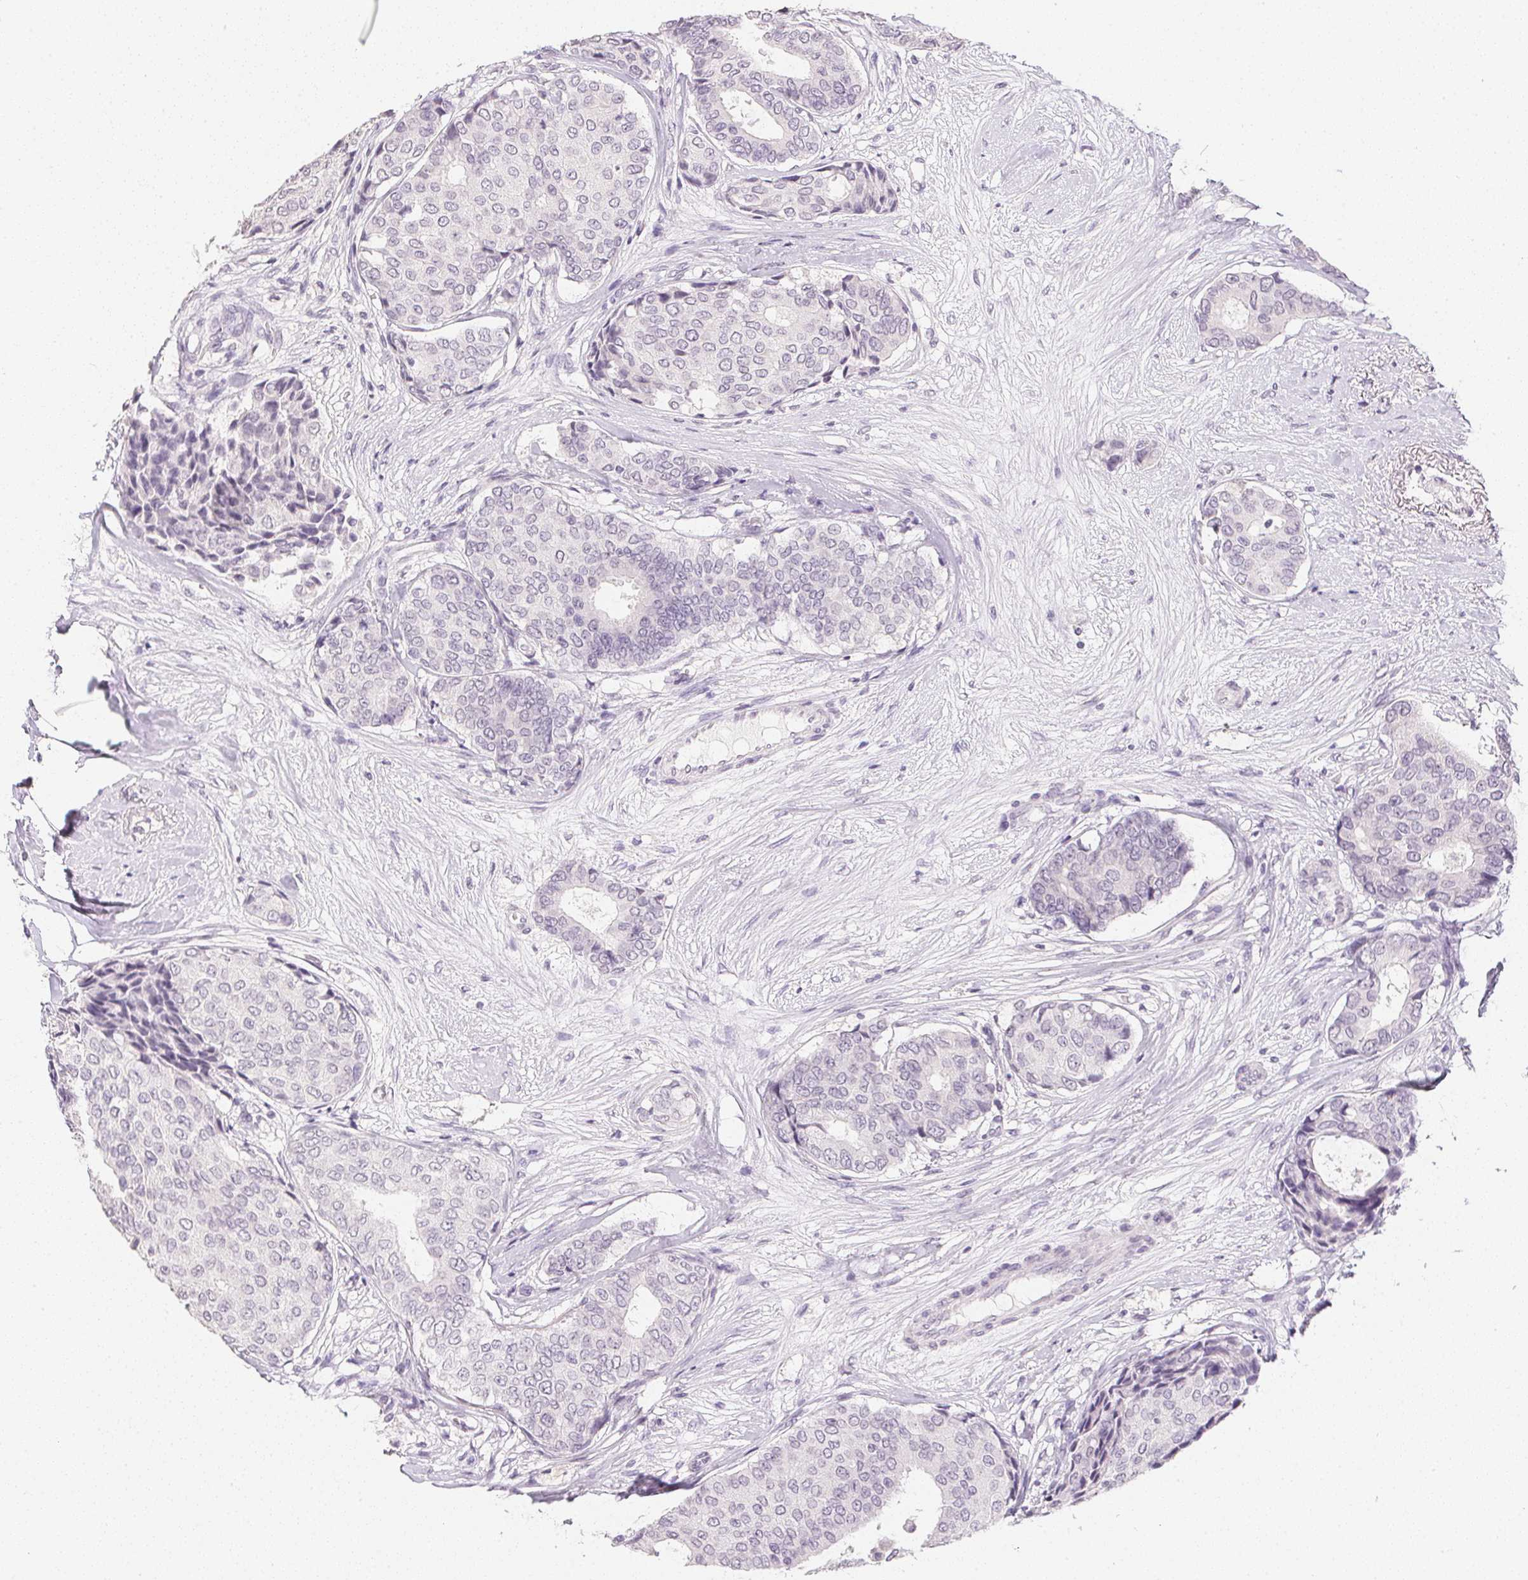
{"staining": {"intensity": "negative", "quantity": "none", "location": "none"}, "tissue": "breast cancer", "cell_type": "Tumor cells", "image_type": "cancer", "snomed": [{"axis": "morphology", "description": "Duct carcinoma"}, {"axis": "topography", "description": "Breast"}], "caption": "A micrograph of intraductal carcinoma (breast) stained for a protein demonstrates no brown staining in tumor cells.", "gene": "PPY", "patient": {"sex": "female", "age": 75}}